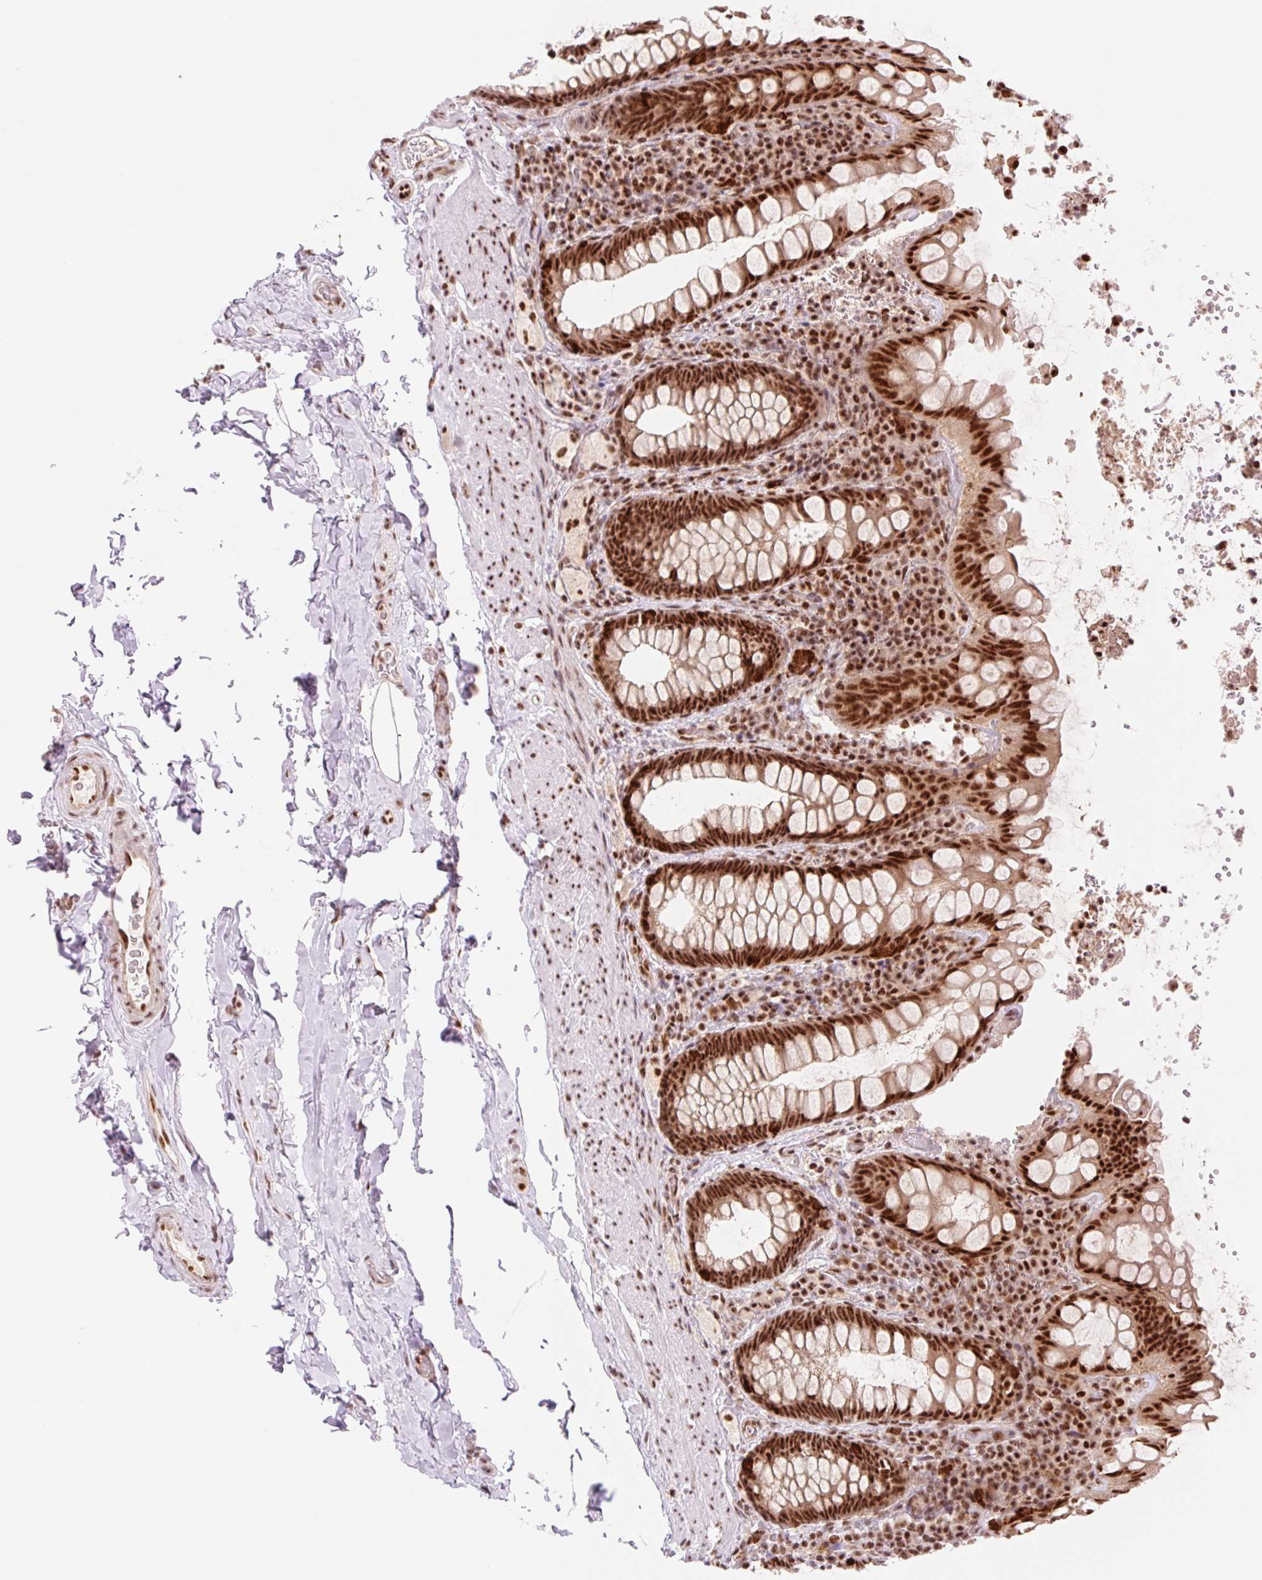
{"staining": {"intensity": "strong", "quantity": ">75%", "location": "nuclear"}, "tissue": "rectum", "cell_type": "Glandular cells", "image_type": "normal", "snomed": [{"axis": "morphology", "description": "Normal tissue, NOS"}, {"axis": "topography", "description": "Rectum"}], "caption": "This is a micrograph of IHC staining of normal rectum, which shows strong staining in the nuclear of glandular cells.", "gene": "PRDM11", "patient": {"sex": "female", "age": 69}}